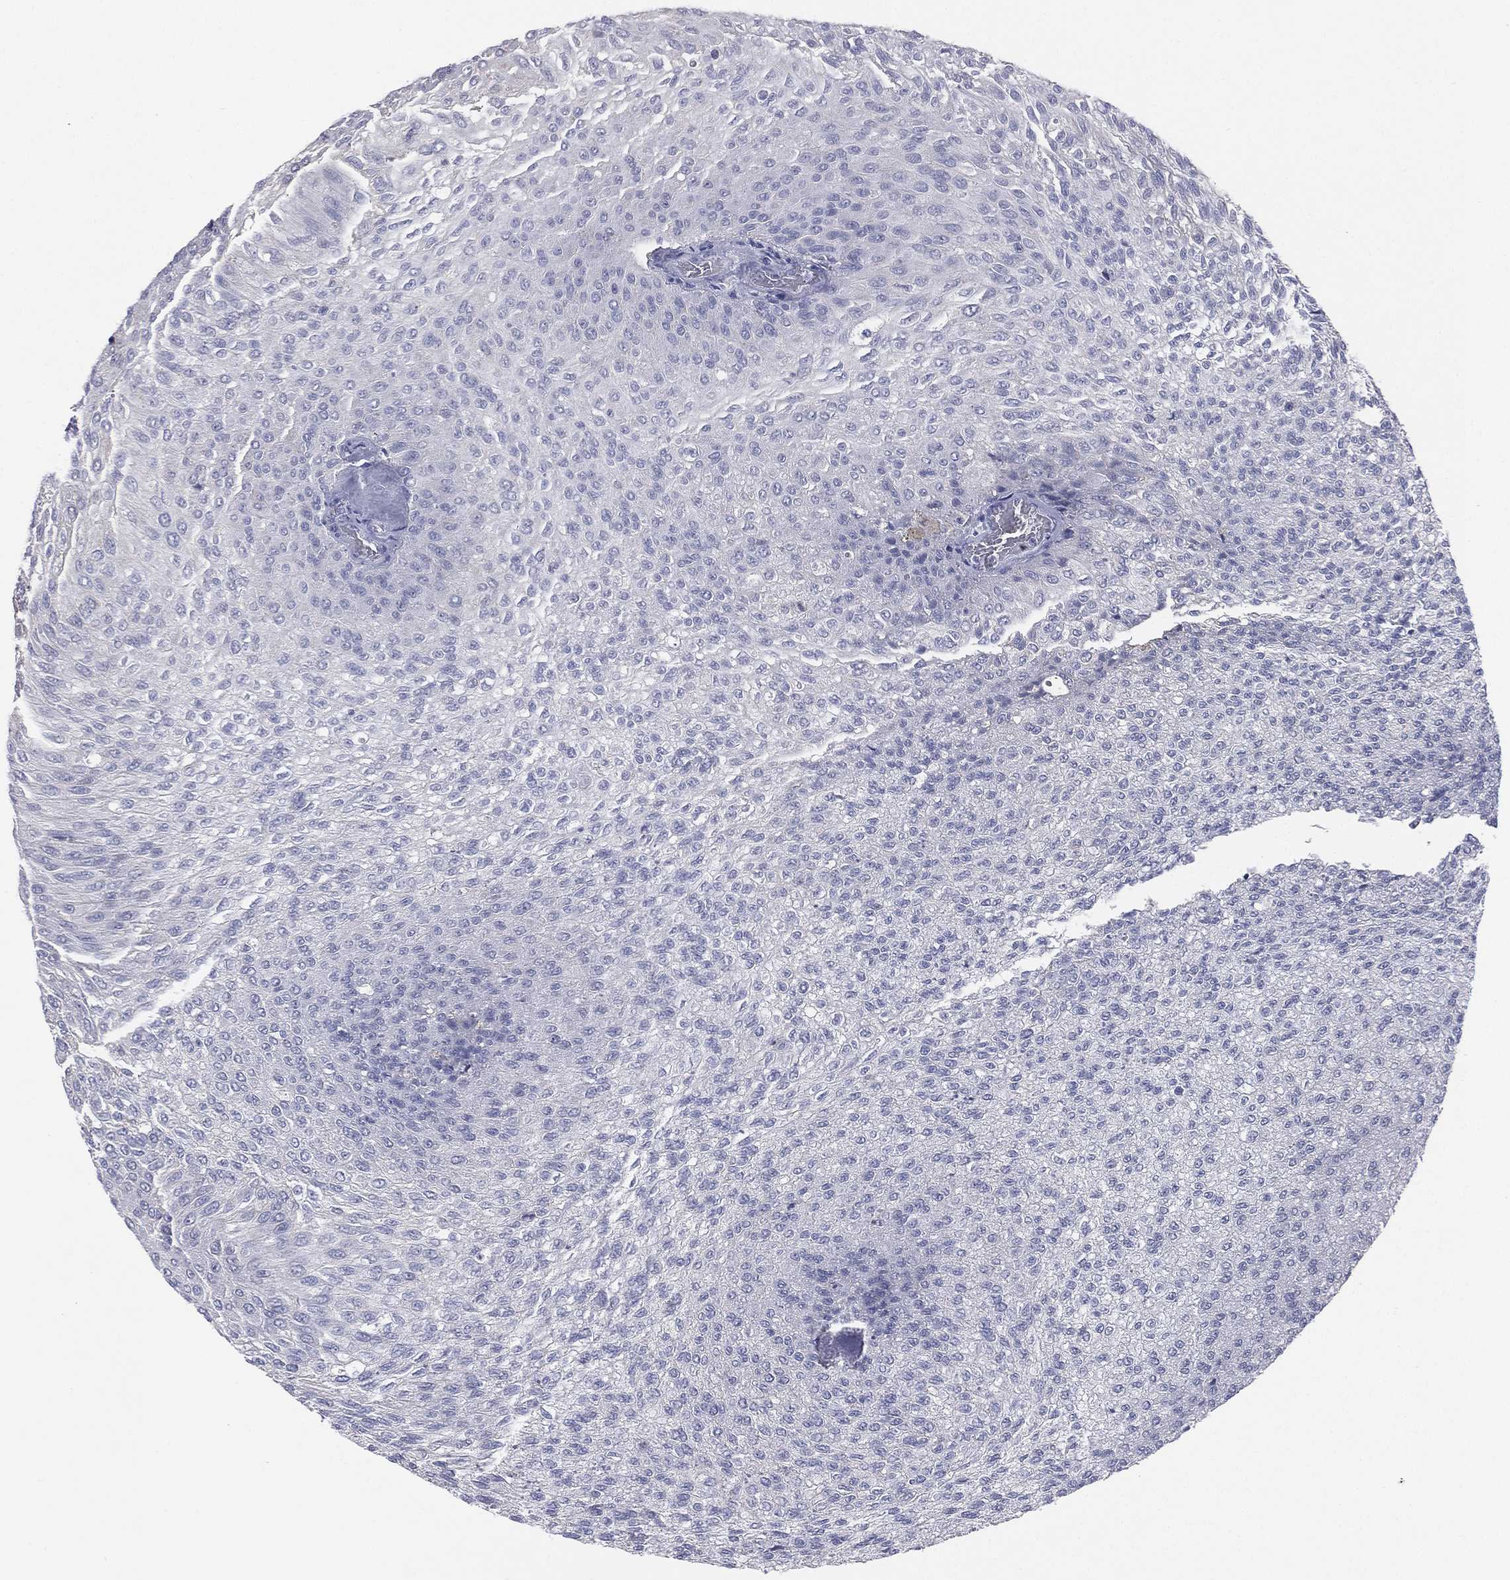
{"staining": {"intensity": "negative", "quantity": "none", "location": "none"}, "tissue": "urothelial cancer", "cell_type": "Tumor cells", "image_type": "cancer", "snomed": [{"axis": "morphology", "description": "Urothelial carcinoma, Low grade"}, {"axis": "topography", "description": "Ureter, NOS"}, {"axis": "topography", "description": "Urinary bladder"}], "caption": "The micrograph demonstrates no staining of tumor cells in low-grade urothelial carcinoma.", "gene": "STK31", "patient": {"sex": "male", "age": 78}}